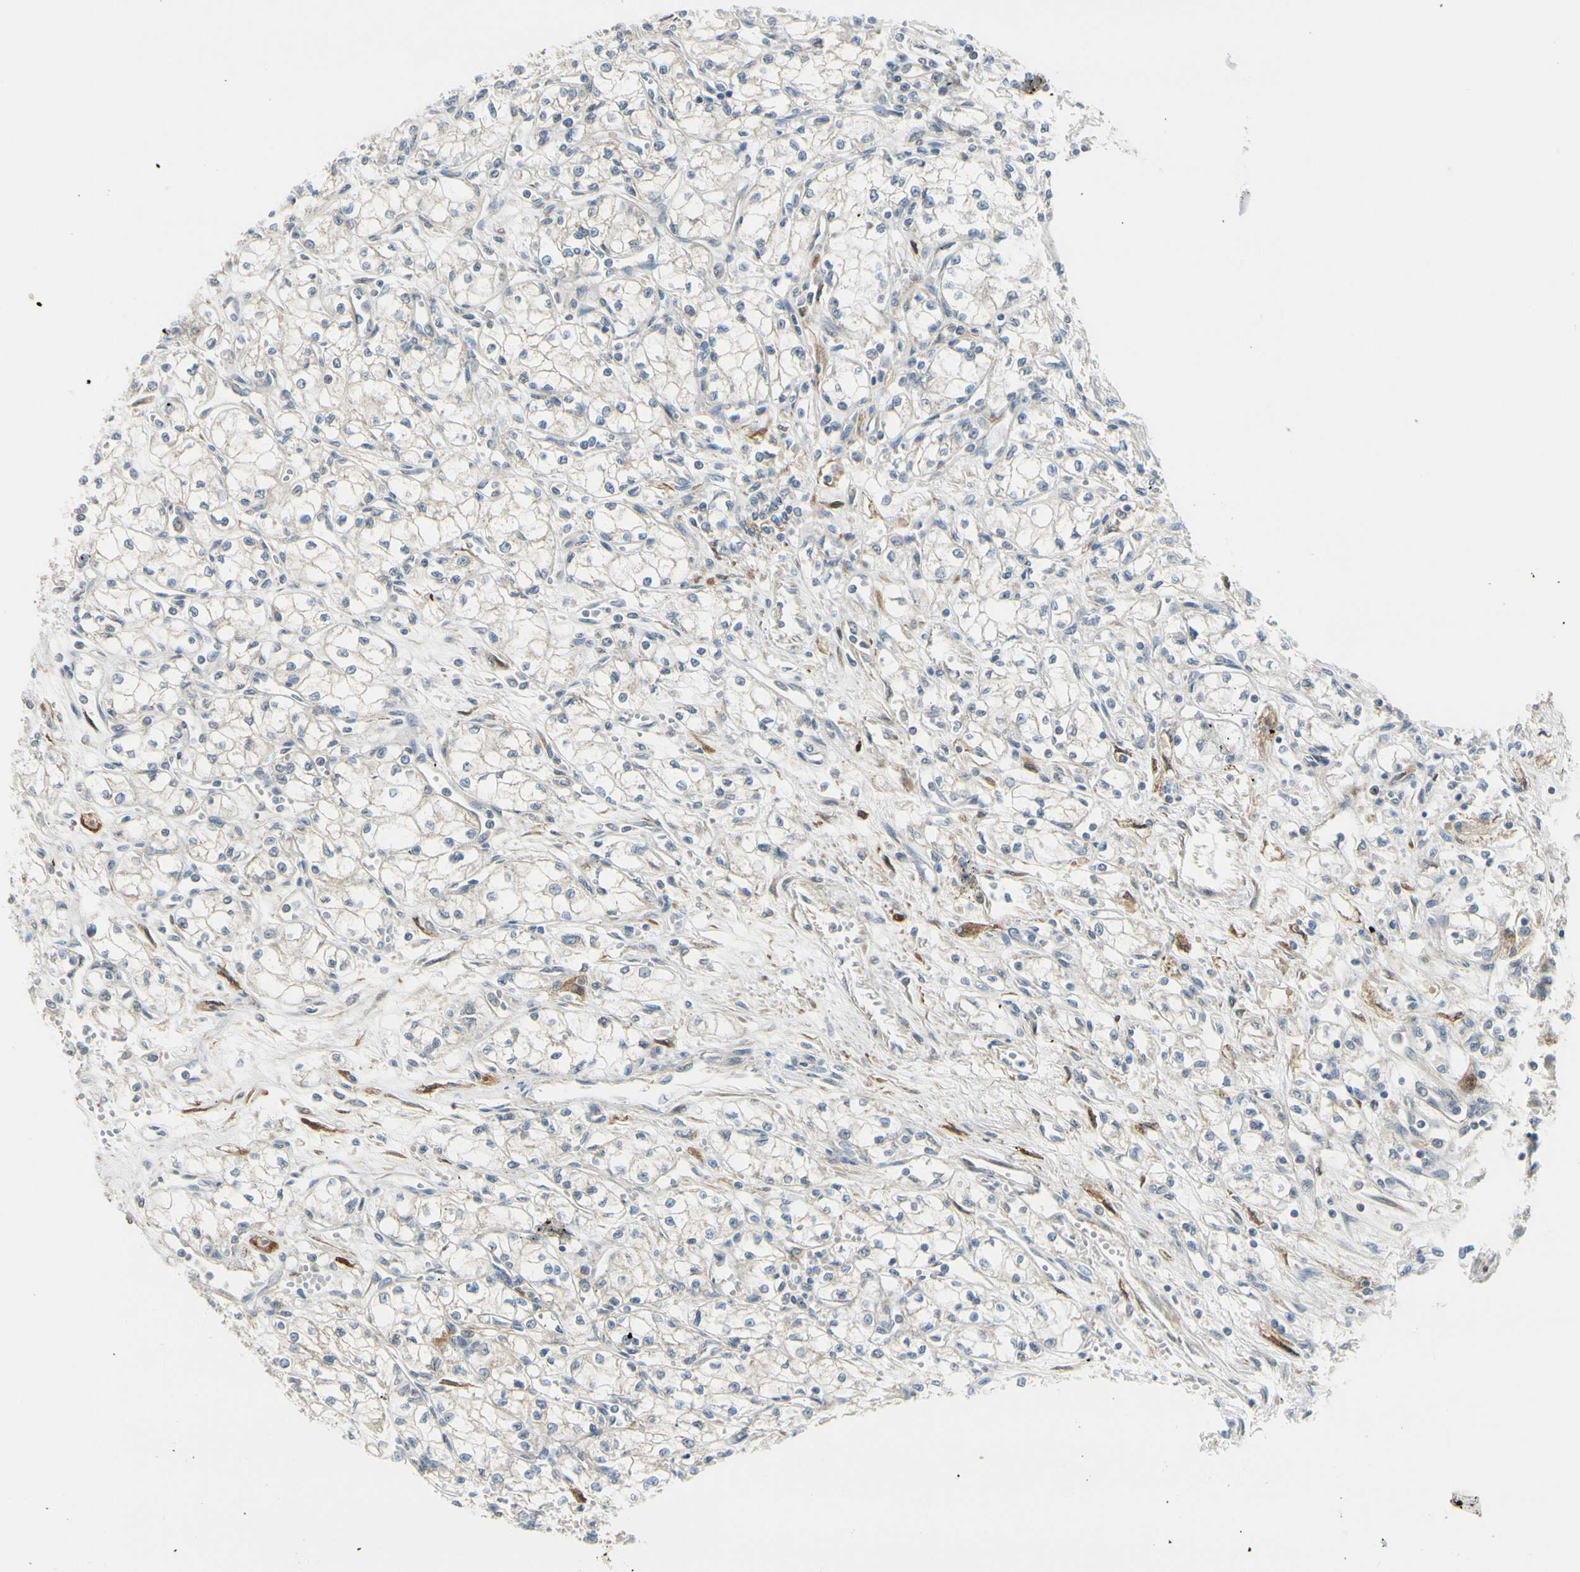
{"staining": {"intensity": "negative", "quantity": "none", "location": "none"}, "tissue": "renal cancer", "cell_type": "Tumor cells", "image_type": "cancer", "snomed": [{"axis": "morphology", "description": "Normal tissue, NOS"}, {"axis": "morphology", "description": "Adenocarcinoma, NOS"}, {"axis": "topography", "description": "Kidney"}], "caption": "Tumor cells are negative for protein expression in human adenocarcinoma (renal).", "gene": "FHL2", "patient": {"sex": "male", "age": 59}}